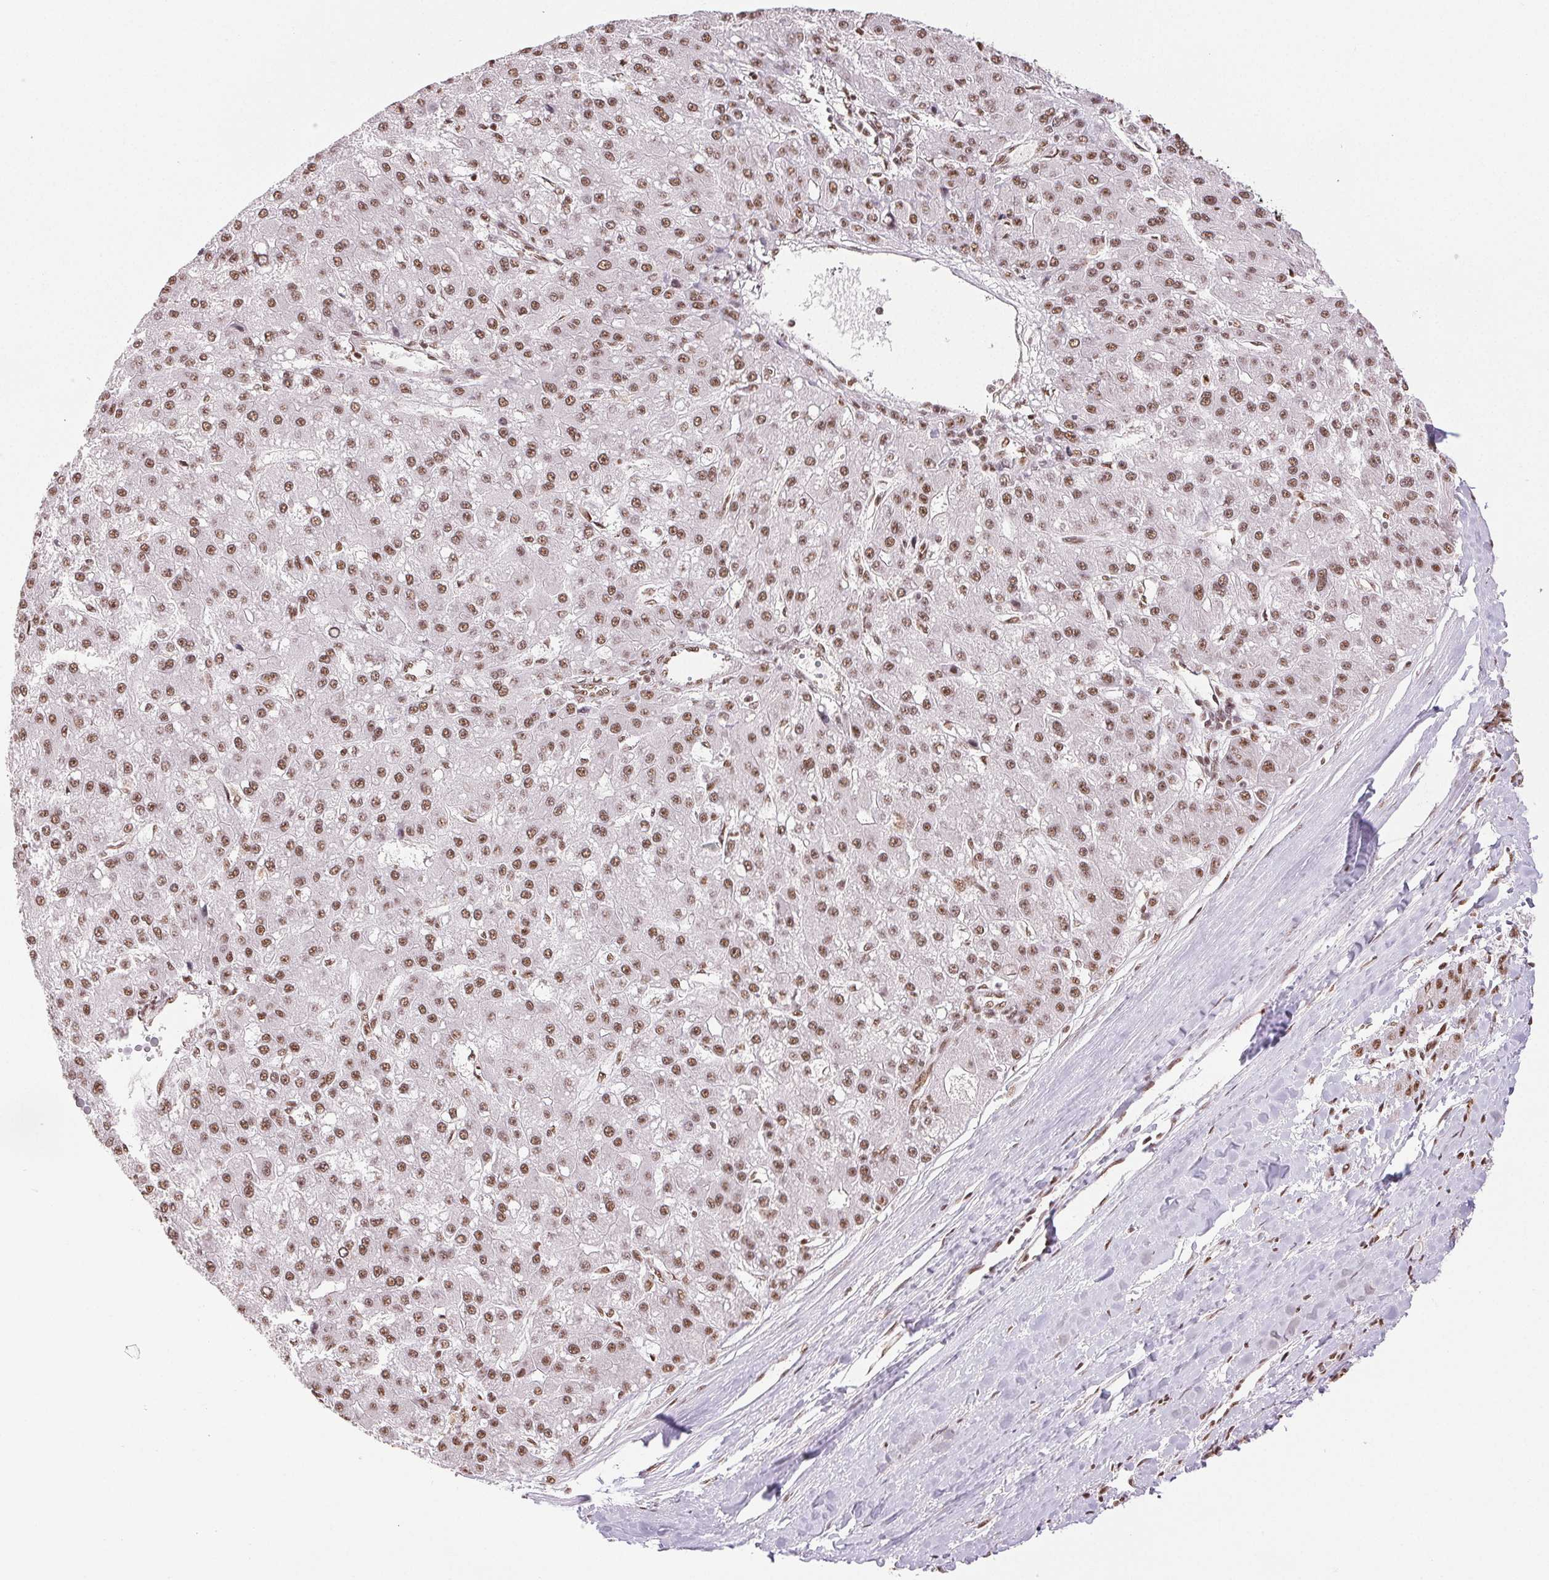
{"staining": {"intensity": "moderate", "quantity": ">75%", "location": "nuclear"}, "tissue": "liver cancer", "cell_type": "Tumor cells", "image_type": "cancer", "snomed": [{"axis": "morphology", "description": "Carcinoma, Hepatocellular, NOS"}, {"axis": "topography", "description": "Liver"}], "caption": "Liver hepatocellular carcinoma stained for a protein displays moderate nuclear positivity in tumor cells.", "gene": "IK", "patient": {"sex": "male", "age": 67}}